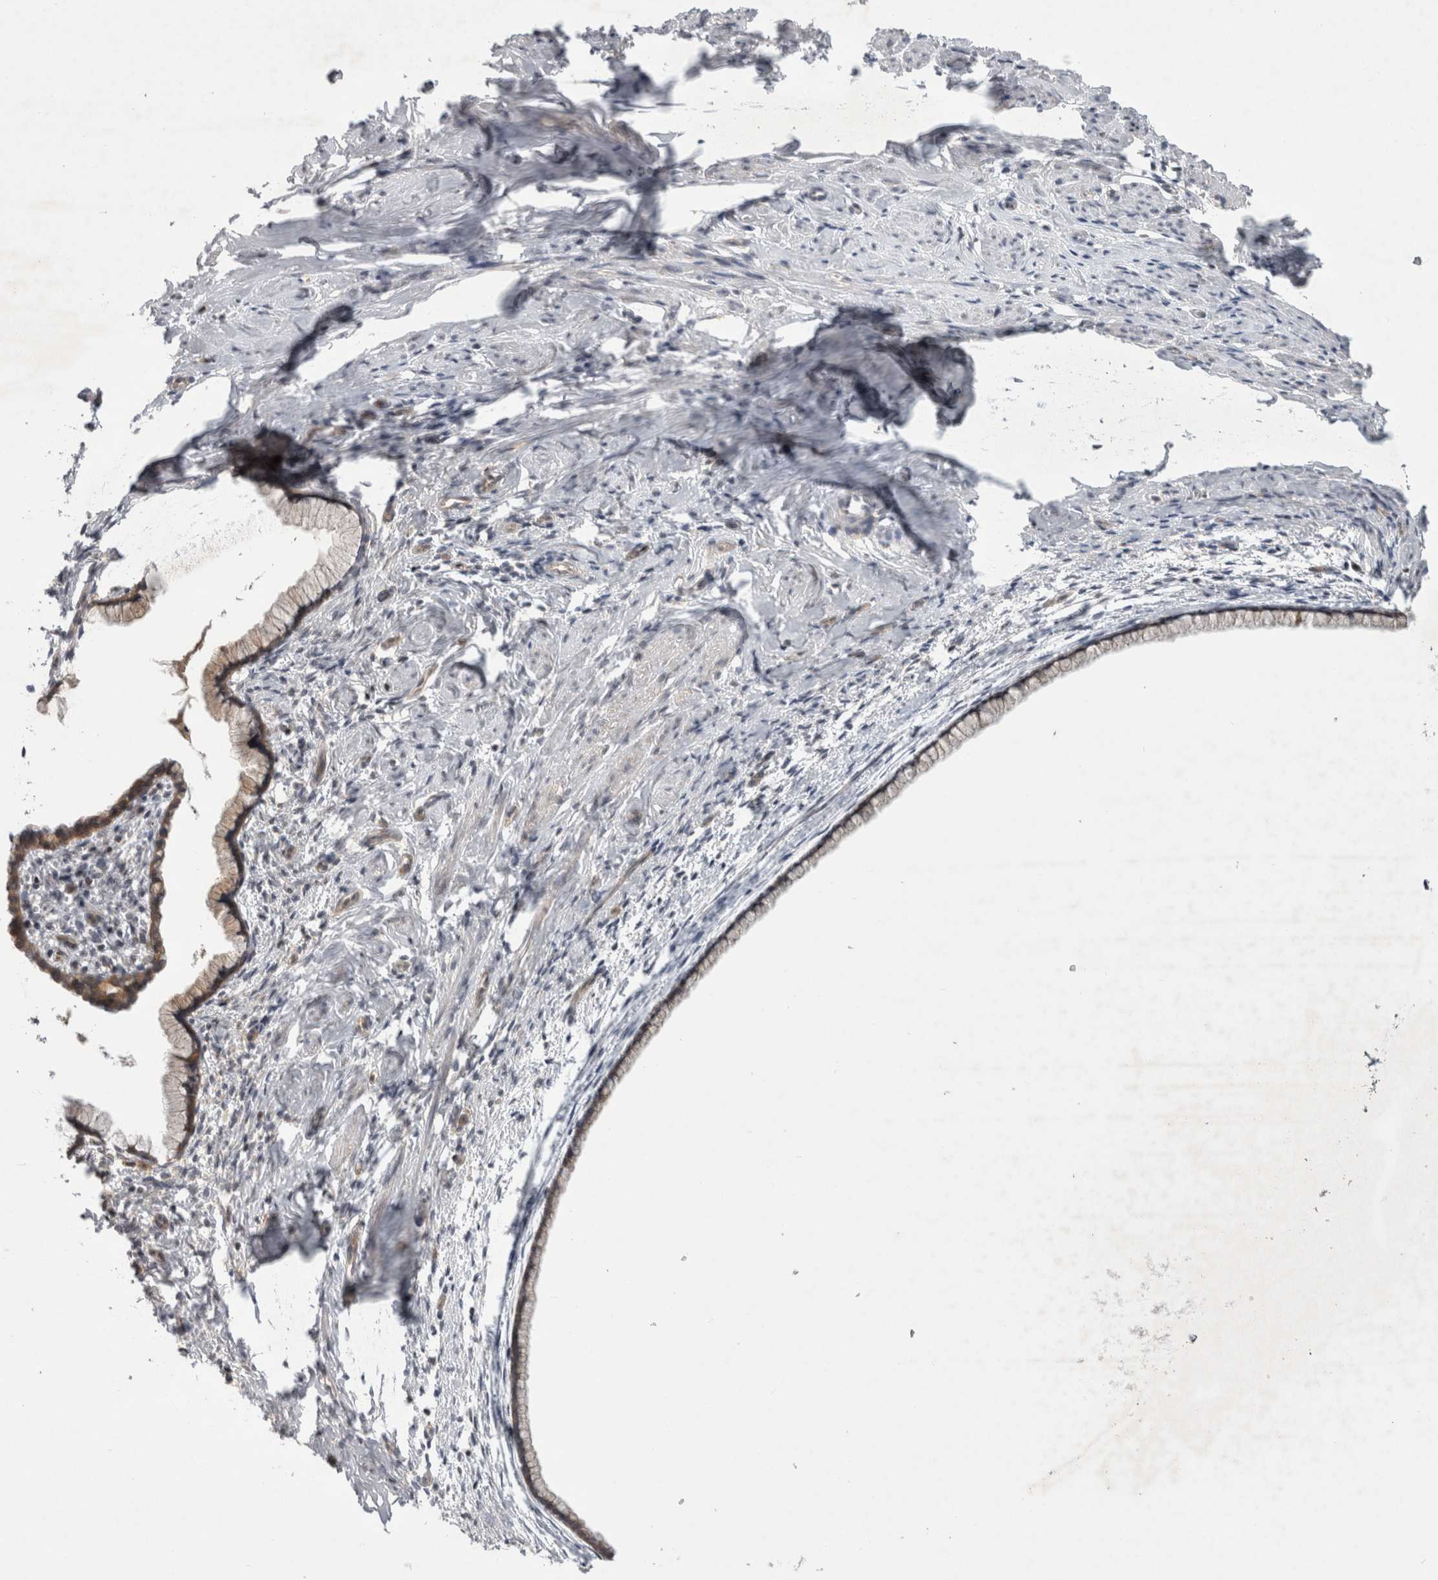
{"staining": {"intensity": "moderate", "quantity": "25%-75%", "location": "cytoplasmic/membranous"}, "tissue": "cervix", "cell_type": "Glandular cells", "image_type": "normal", "snomed": [{"axis": "morphology", "description": "Normal tissue, NOS"}, {"axis": "topography", "description": "Cervix"}], "caption": "Brown immunohistochemical staining in benign cervix demonstrates moderate cytoplasmic/membranous positivity in approximately 25%-75% of glandular cells.", "gene": "PSMB2", "patient": {"sex": "female", "age": 75}}